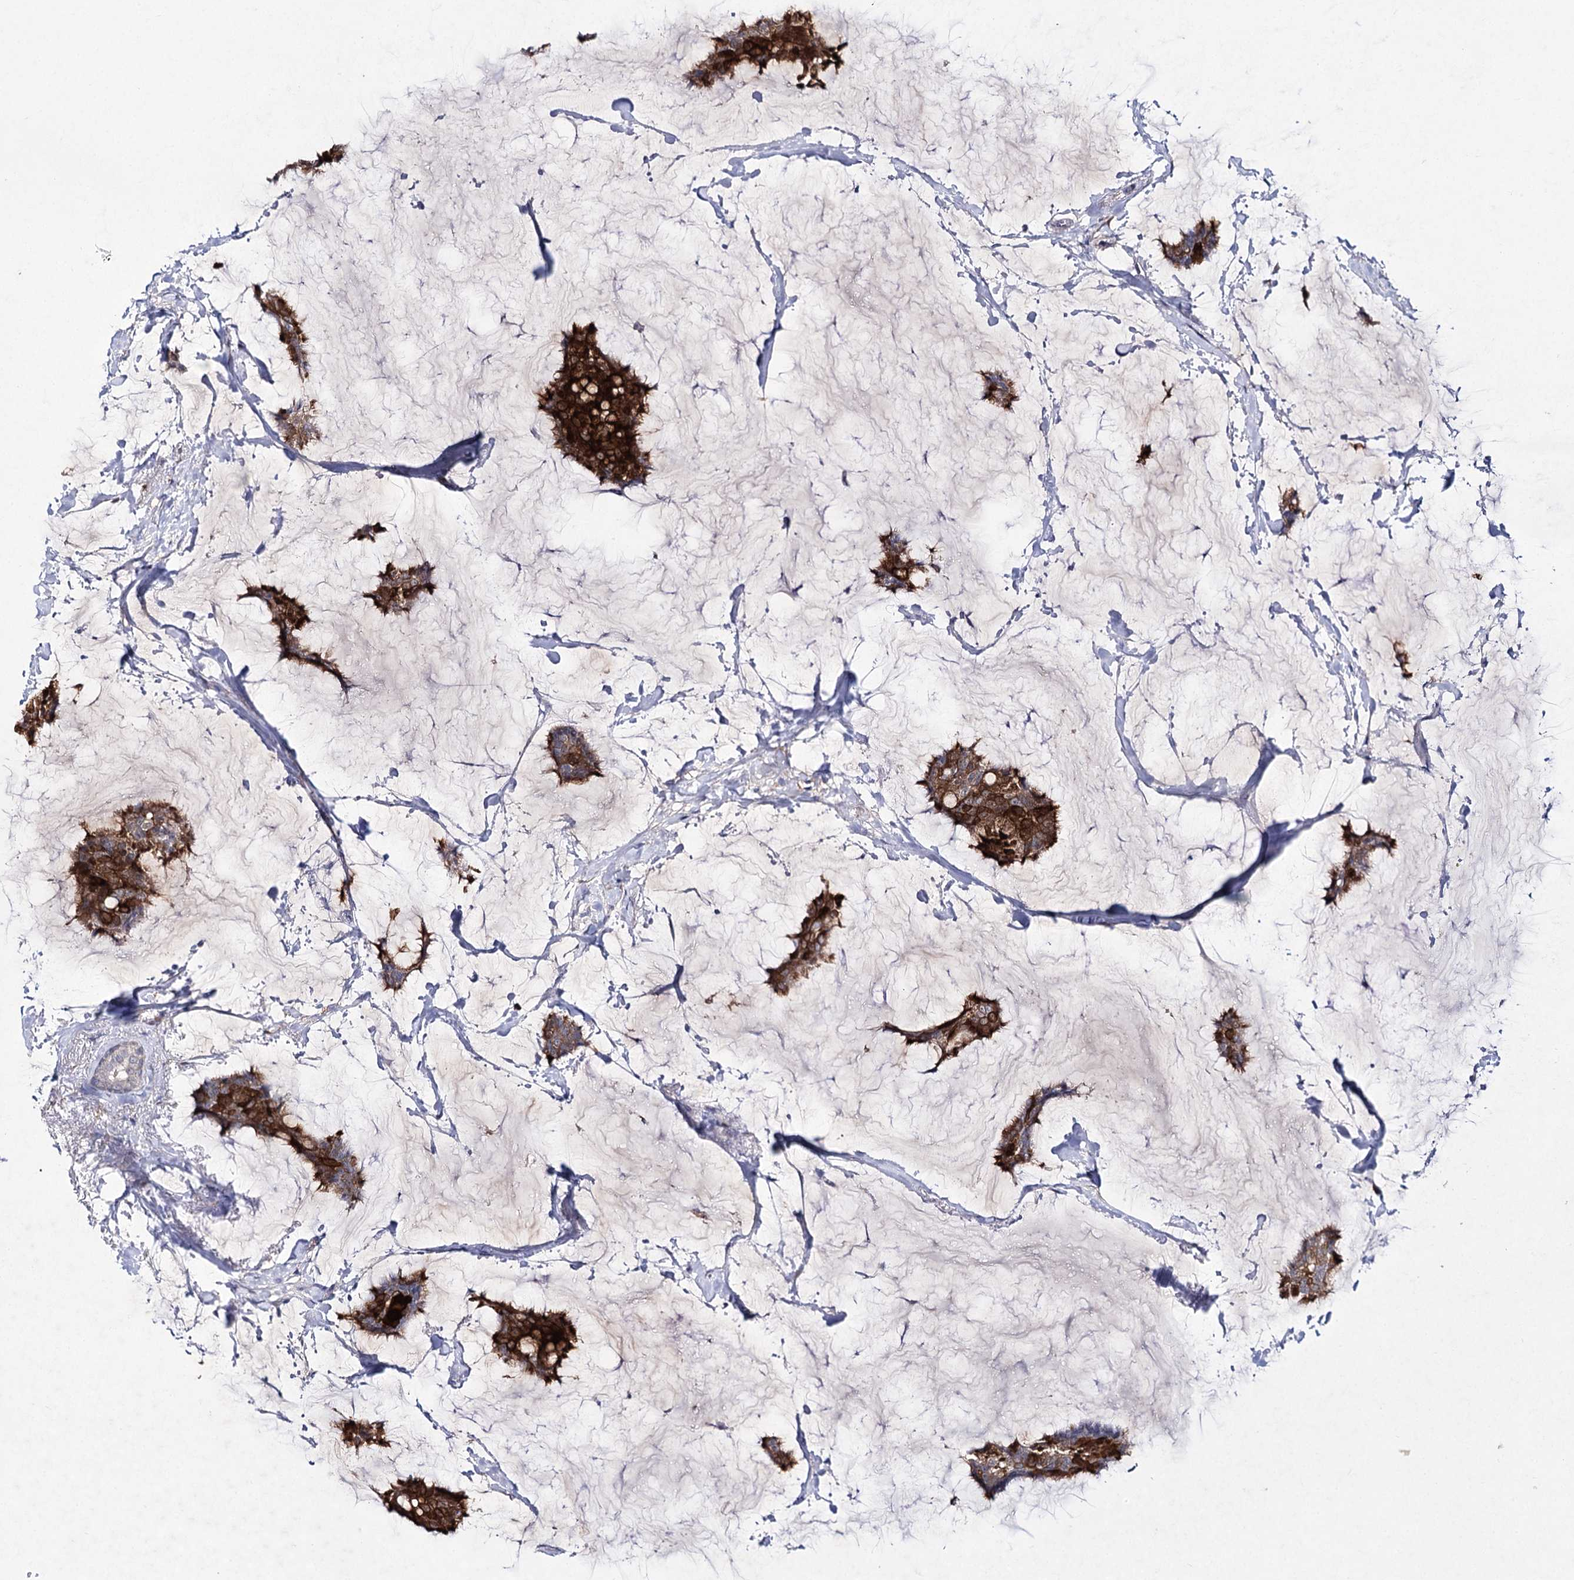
{"staining": {"intensity": "strong", "quantity": ">75%", "location": "cytoplasmic/membranous"}, "tissue": "breast cancer", "cell_type": "Tumor cells", "image_type": "cancer", "snomed": [{"axis": "morphology", "description": "Duct carcinoma"}, {"axis": "topography", "description": "Breast"}], "caption": "Human breast cancer (intraductal carcinoma) stained with a brown dye reveals strong cytoplasmic/membranous positive positivity in approximately >75% of tumor cells.", "gene": "UGDH", "patient": {"sex": "female", "age": 93}}